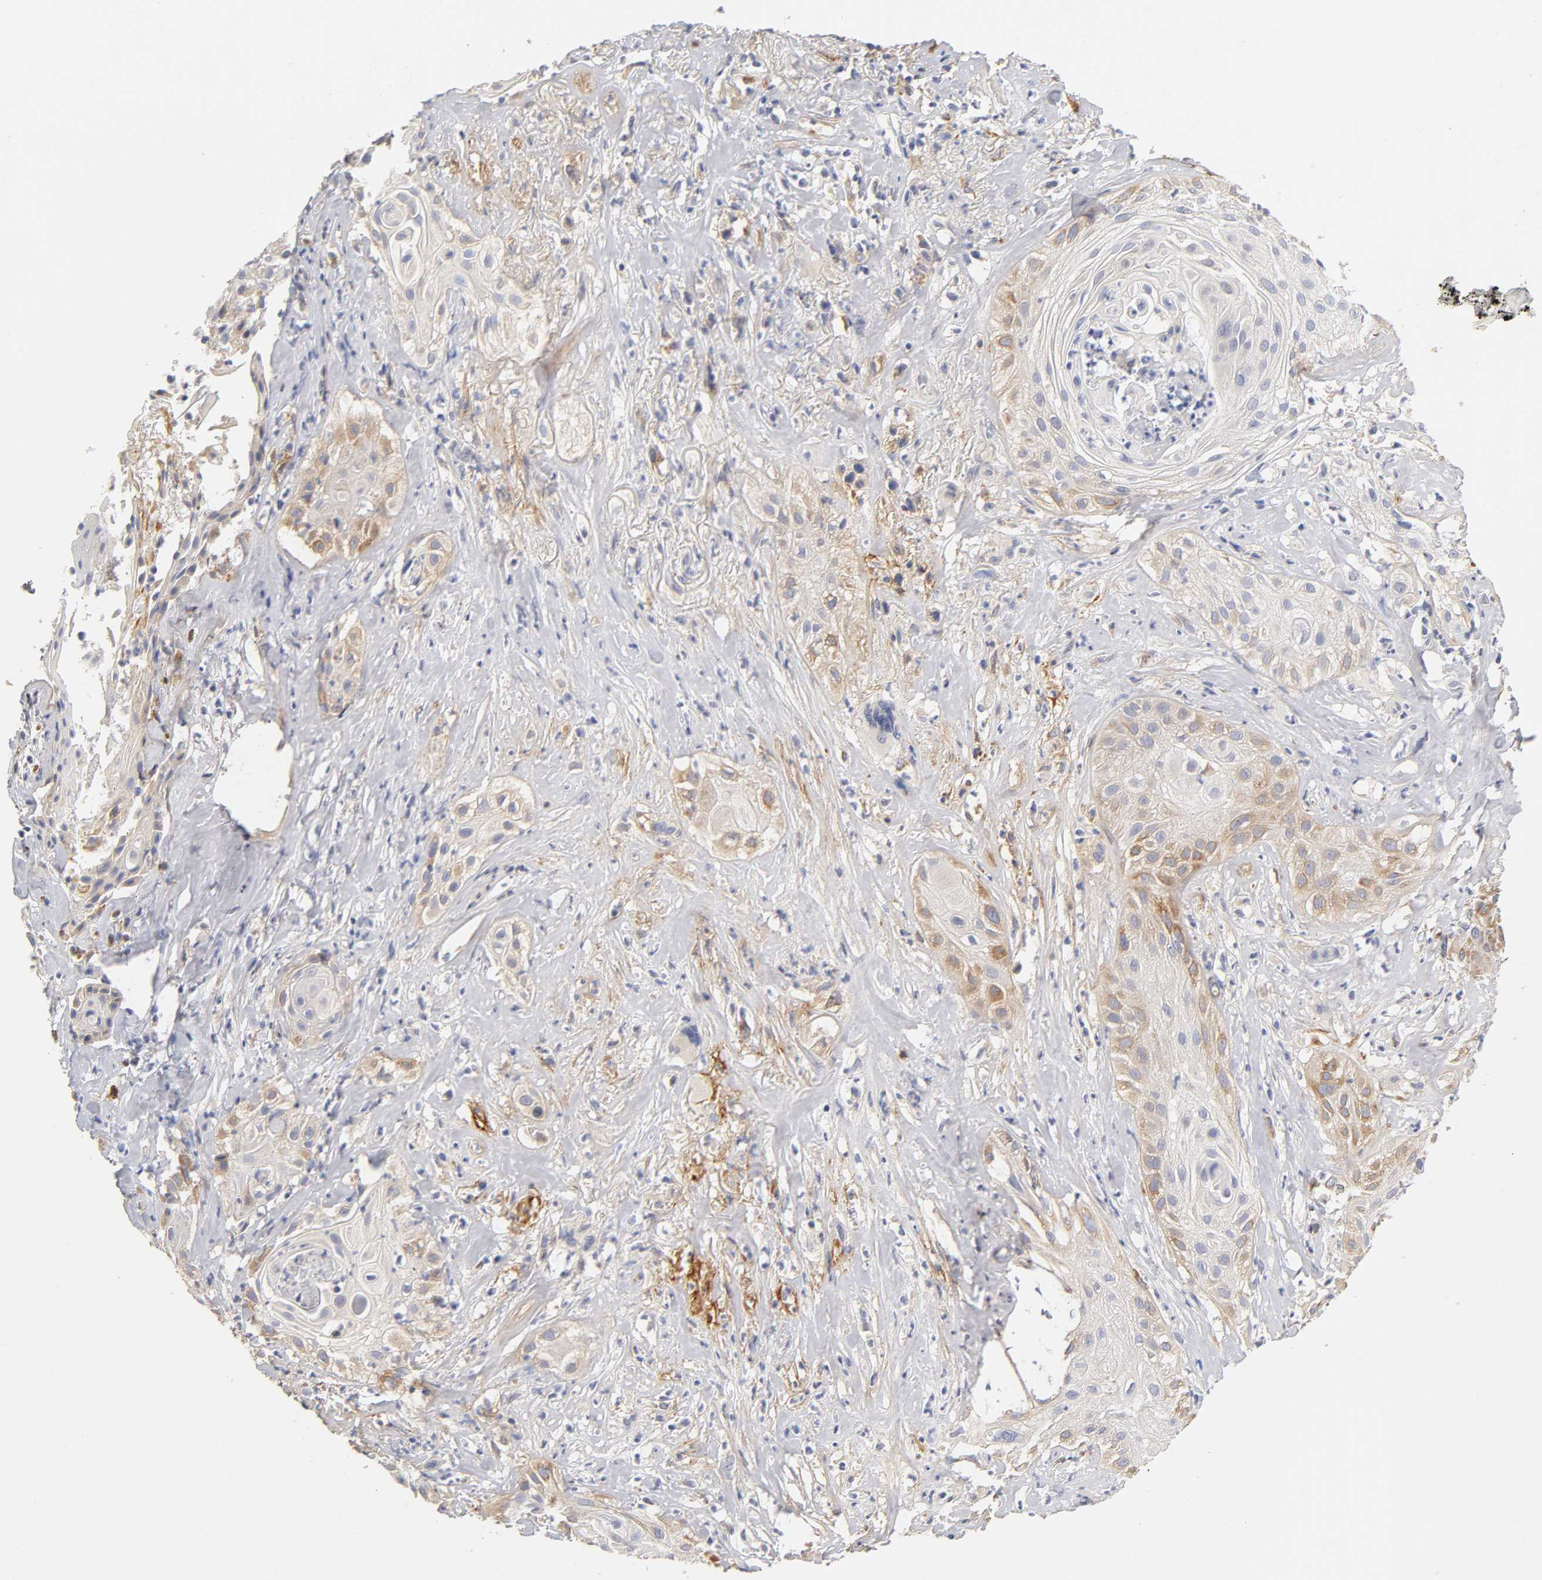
{"staining": {"intensity": "weak", "quantity": ">75%", "location": "cytoplasmic/membranous"}, "tissue": "skin cancer", "cell_type": "Tumor cells", "image_type": "cancer", "snomed": [{"axis": "morphology", "description": "Squamous cell carcinoma, NOS"}, {"axis": "topography", "description": "Skin"}], "caption": "This micrograph shows squamous cell carcinoma (skin) stained with IHC to label a protein in brown. The cytoplasmic/membranous of tumor cells show weak positivity for the protein. Nuclei are counter-stained blue.", "gene": "LAMB1", "patient": {"sex": "male", "age": 65}}